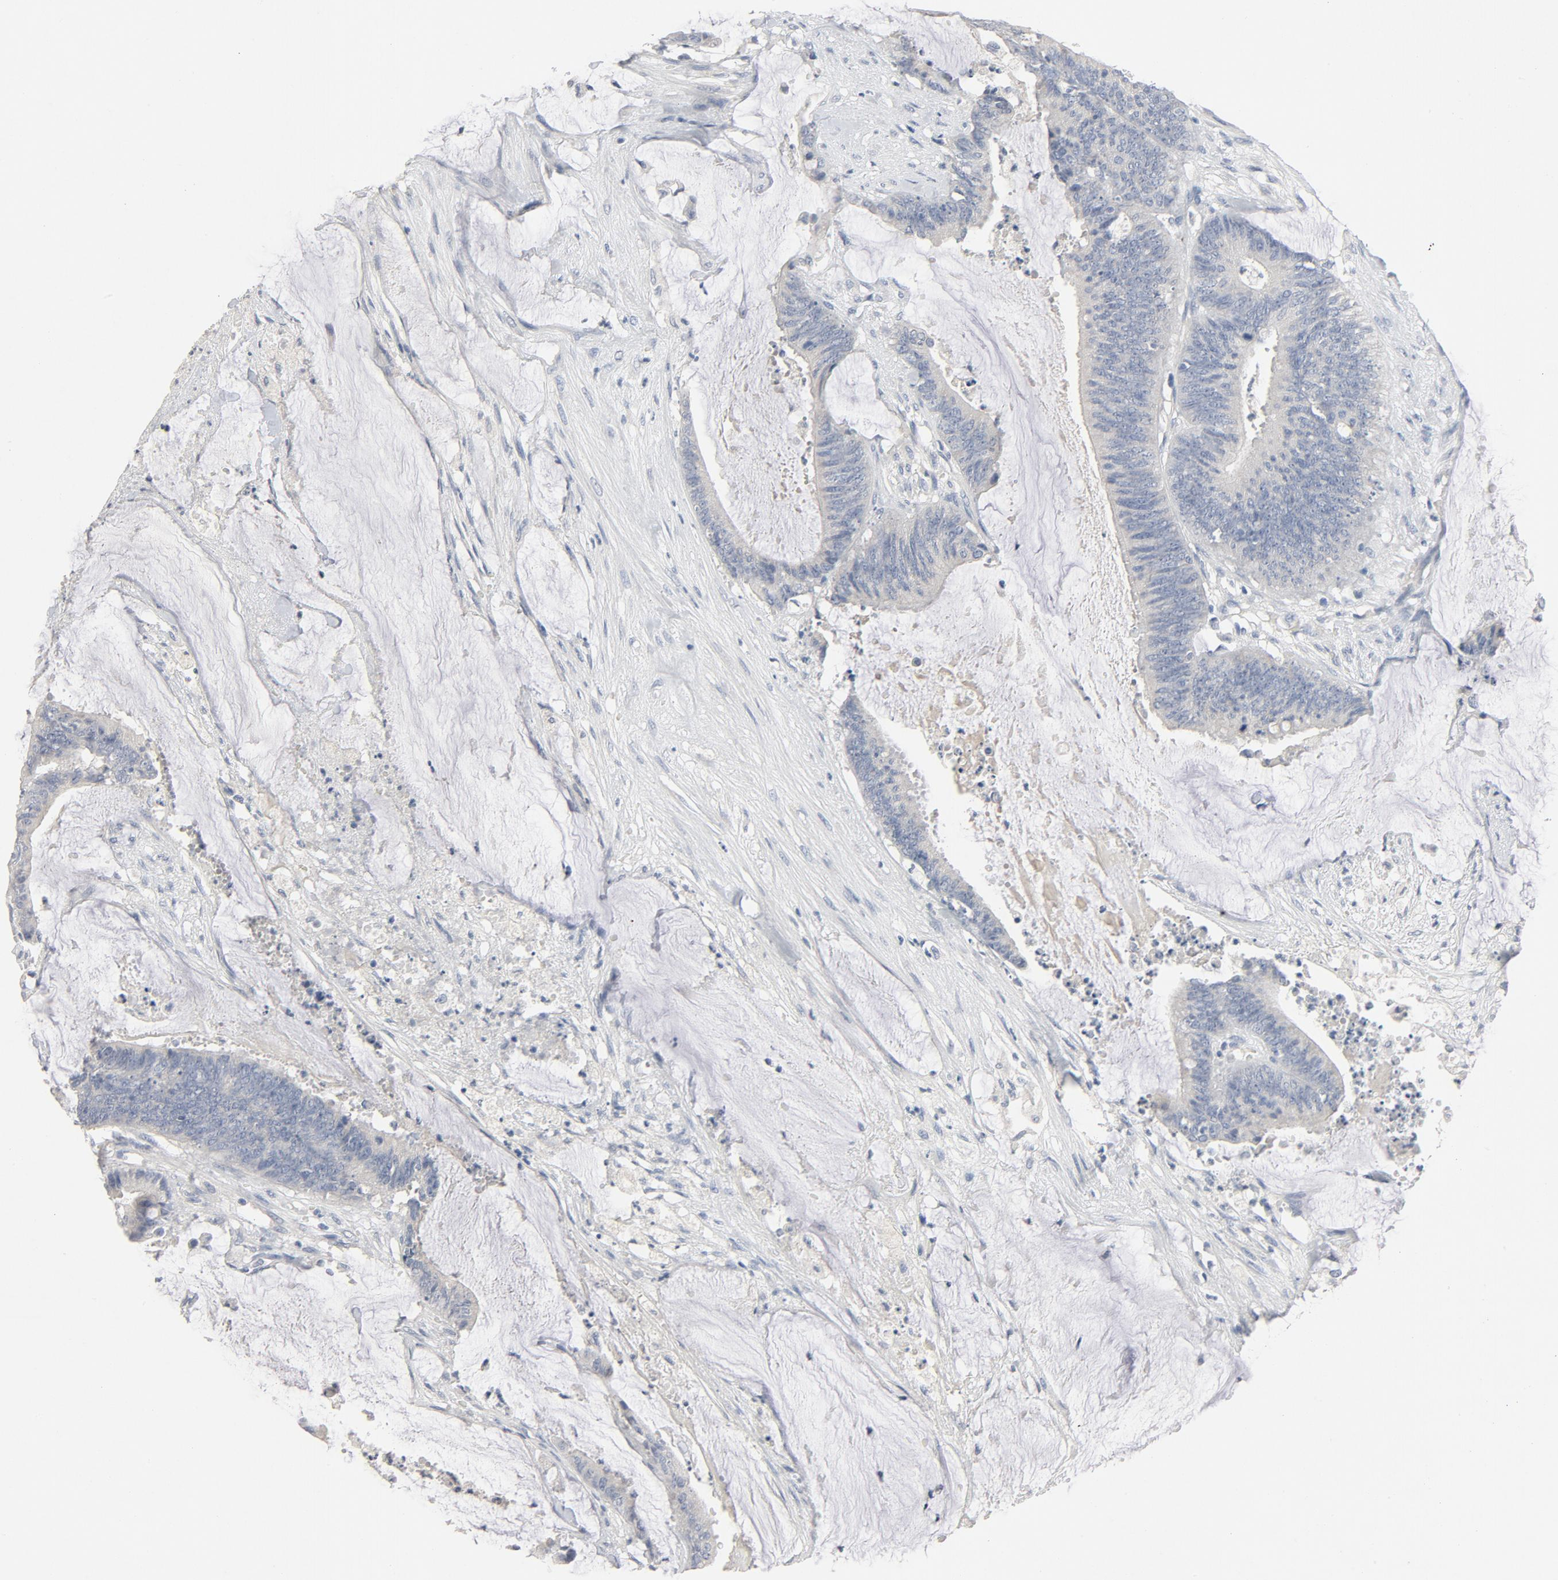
{"staining": {"intensity": "negative", "quantity": "none", "location": "none"}, "tissue": "colorectal cancer", "cell_type": "Tumor cells", "image_type": "cancer", "snomed": [{"axis": "morphology", "description": "Adenocarcinoma, NOS"}, {"axis": "topography", "description": "Rectum"}], "caption": "IHC micrograph of human colorectal cancer stained for a protein (brown), which shows no positivity in tumor cells.", "gene": "ZCCHC13", "patient": {"sex": "female", "age": 66}}